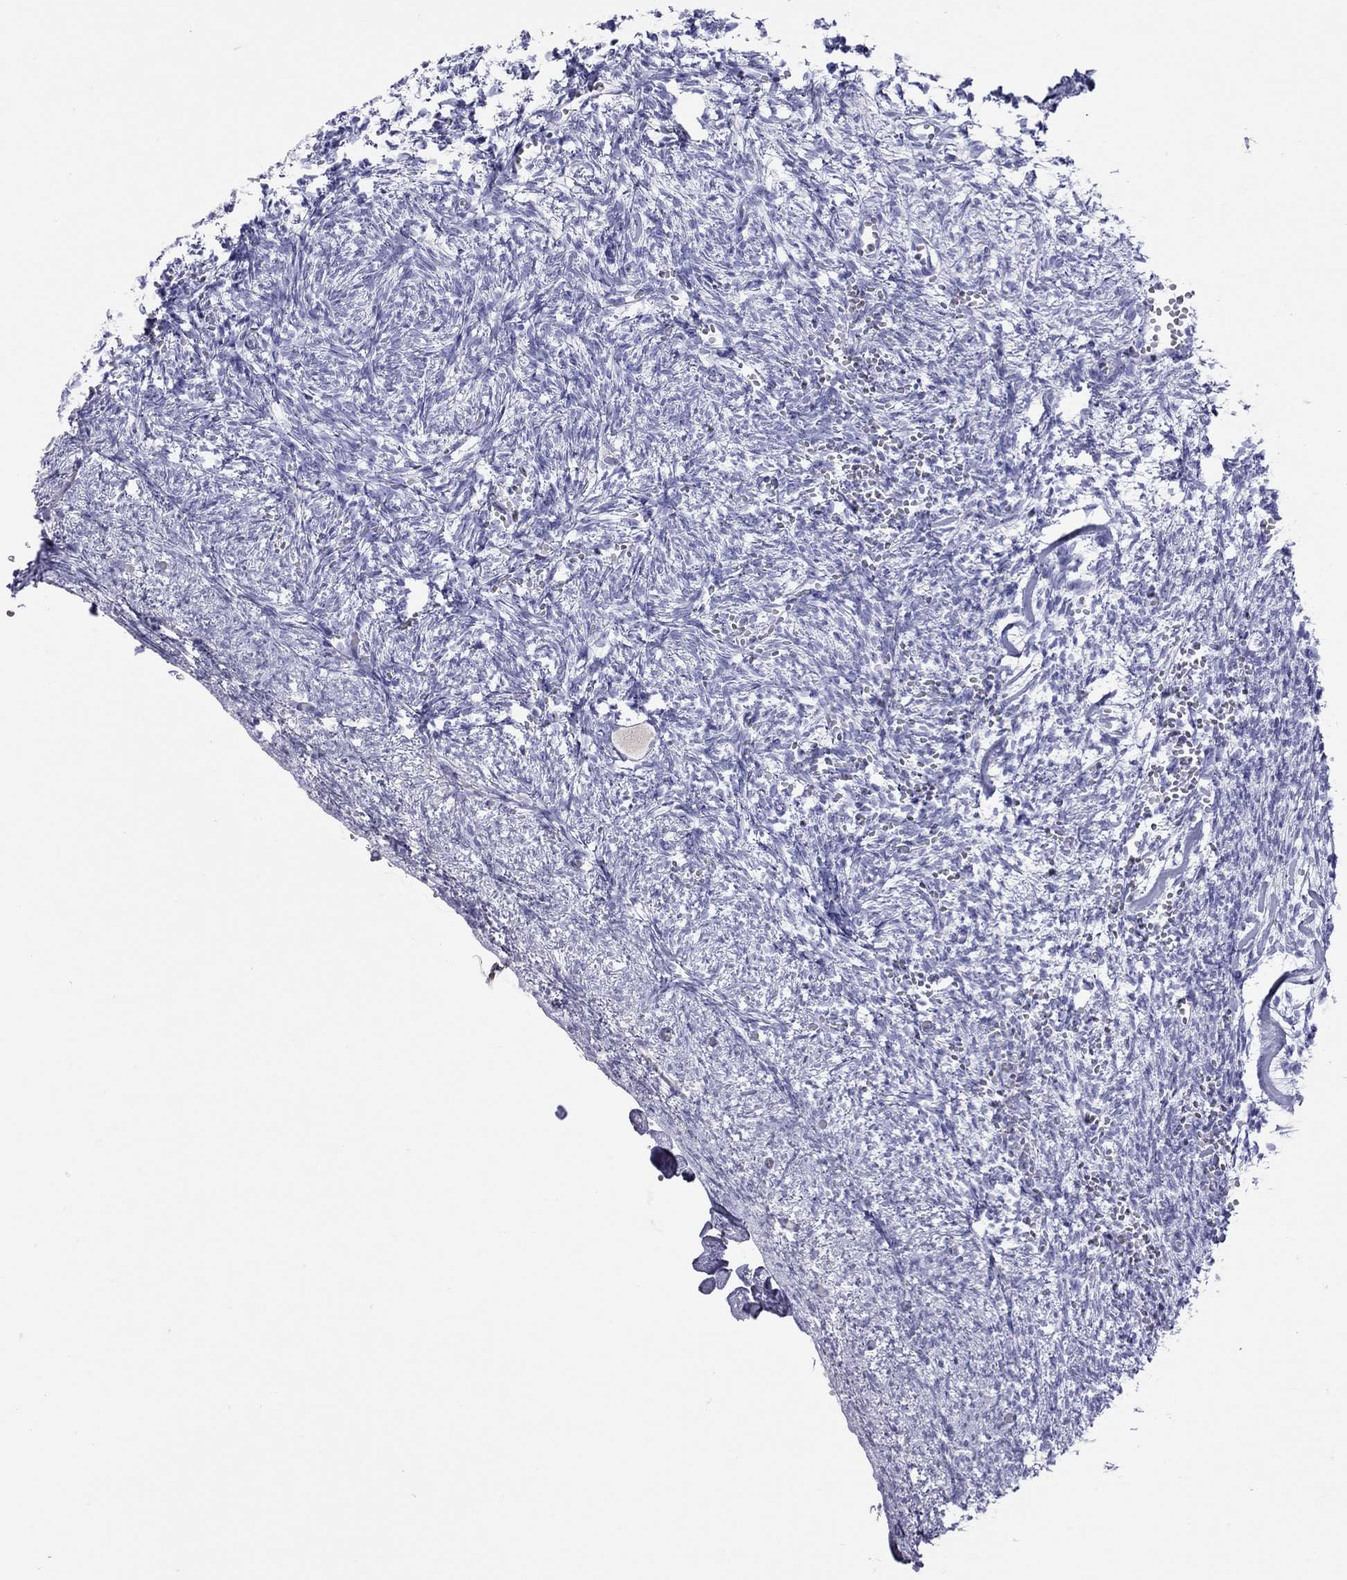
{"staining": {"intensity": "strong", "quantity": "25%-75%", "location": "nuclear"}, "tissue": "ovary", "cell_type": "Follicle cells", "image_type": "normal", "snomed": [{"axis": "morphology", "description": "Normal tissue, NOS"}, {"axis": "topography", "description": "Ovary"}], "caption": "Immunohistochemistry image of unremarkable ovary: ovary stained using IHC reveals high levels of strong protein expression localized specifically in the nuclear of follicle cells, appearing as a nuclear brown color.", "gene": "STAG3", "patient": {"sex": "female", "age": 43}}